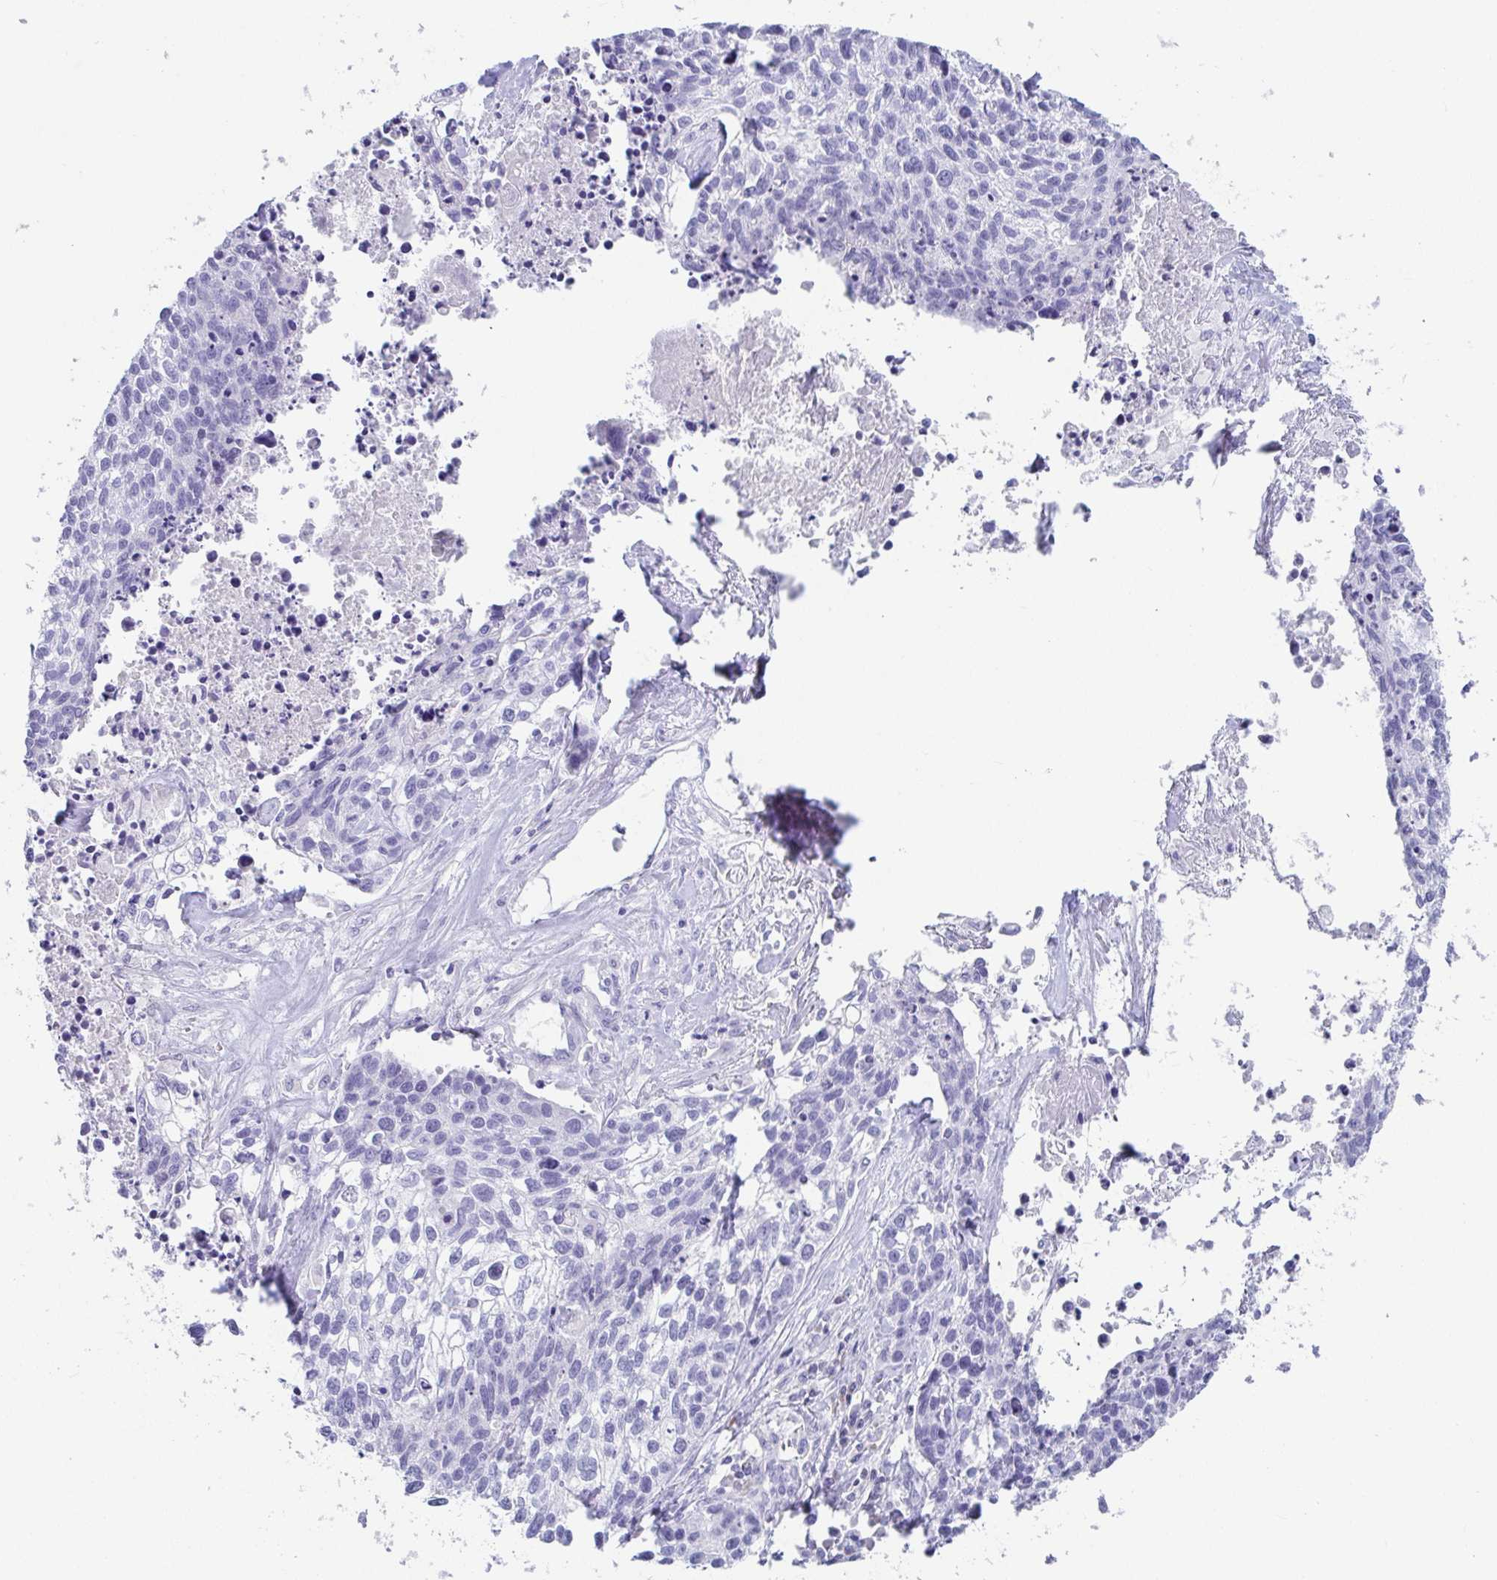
{"staining": {"intensity": "negative", "quantity": "none", "location": "none"}, "tissue": "lung cancer", "cell_type": "Tumor cells", "image_type": "cancer", "snomed": [{"axis": "morphology", "description": "Squamous cell carcinoma, NOS"}, {"axis": "topography", "description": "Lung"}], "caption": "Immunohistochemistry image of neoplastic tissue: lung cancer stained with DAB (3,3'-diaminobenzidine) exhibits no significant protein positivity in tumor cells. (Stains: DAB (3,3'-diaminobenzidine) immunohistochemistry (IHC) with hematoxylin counter stain, Microscopy: brightfield microscopy at high magnification).", "gene": "PLA2G1B", "patient": {"sex": "male", "age": 74}}